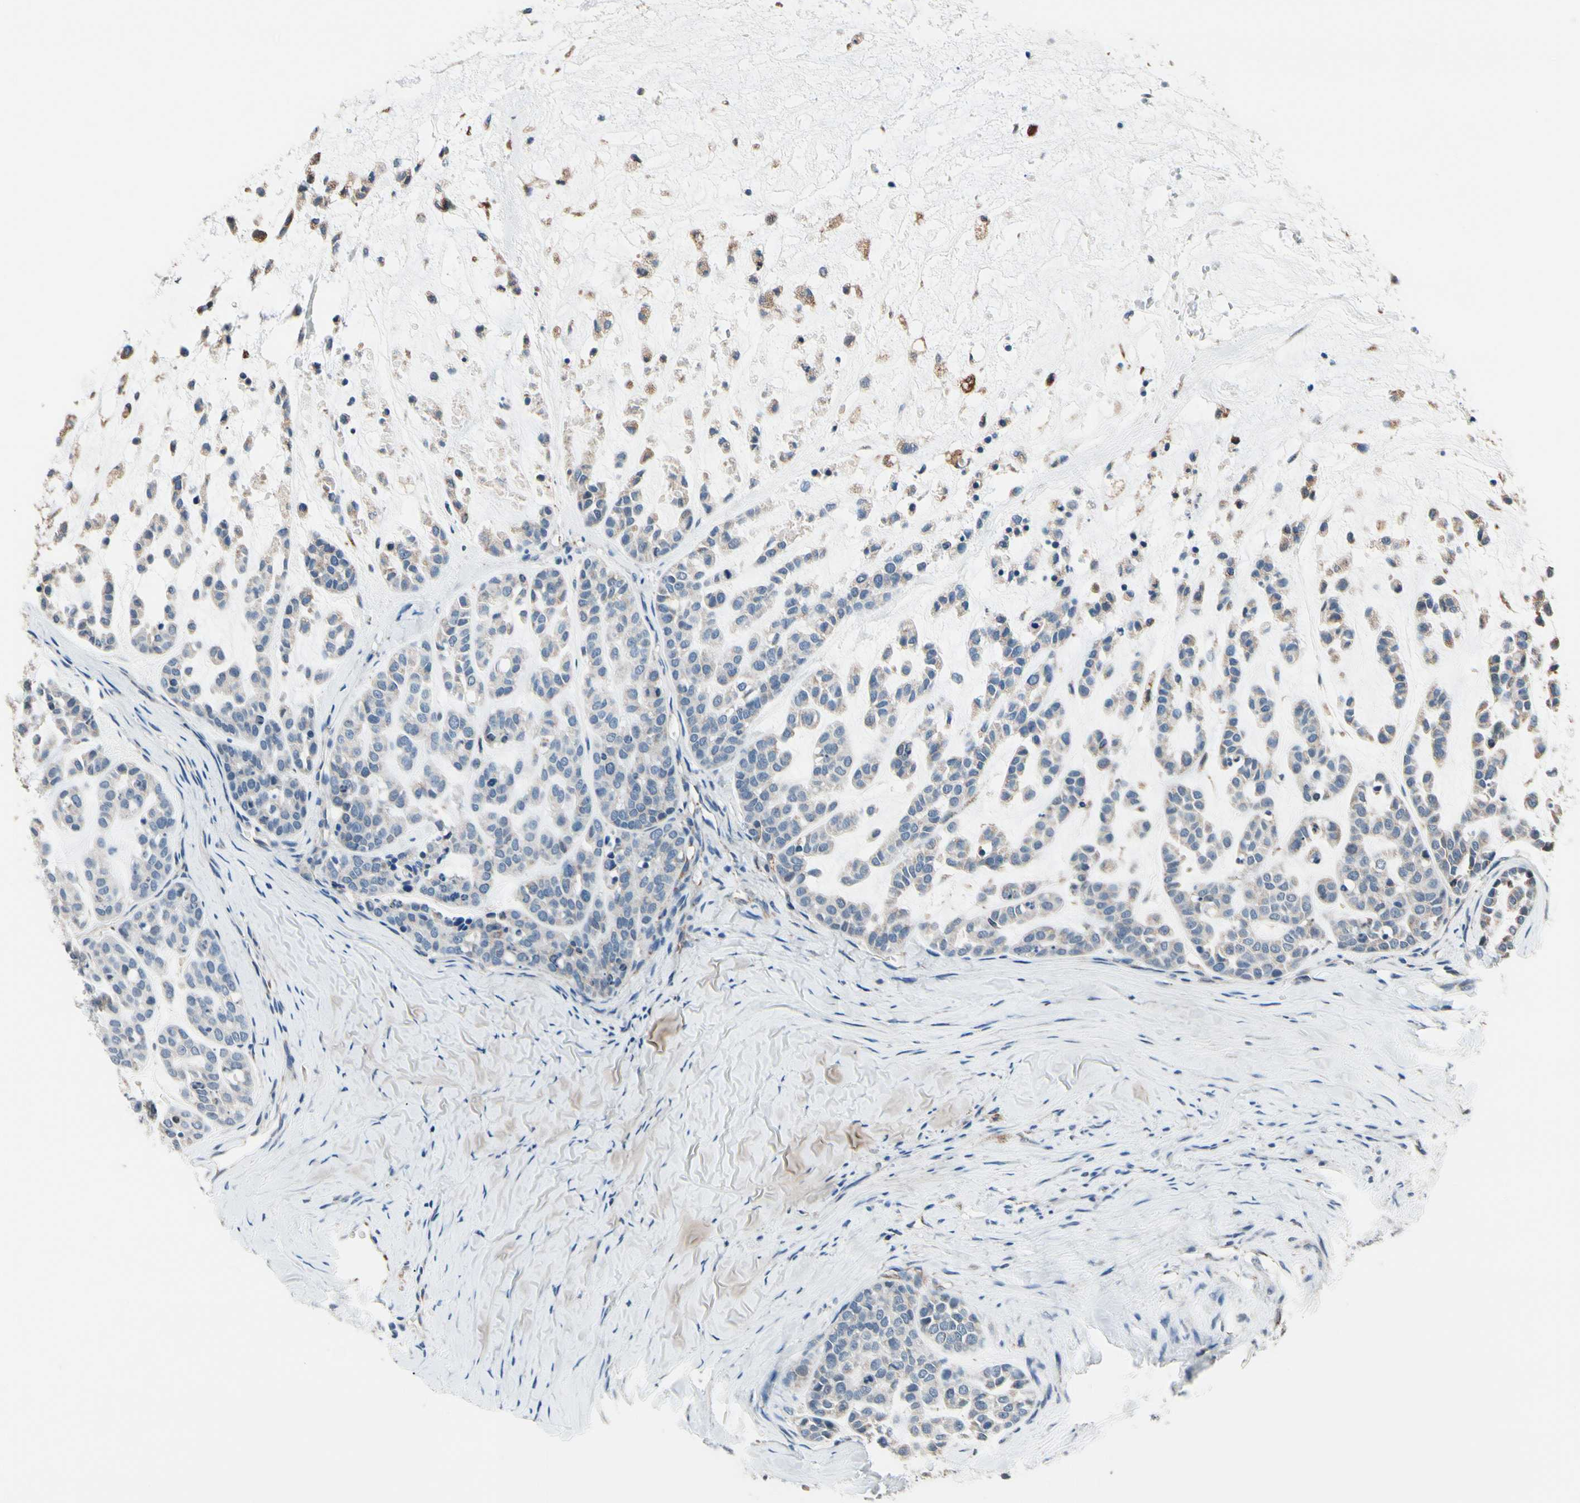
{"staining": {"intensity": "strong", "quantity": "<25%", "location": "cytoplasmic/membranous"}, "tissue": "head and neck cancer", "cell_type": "Tumor cells", "image_type": "cancer", "snomed": [{"axis": "morphology", "description": "Adenocarcinoma, NOS"}, {"axis": "morphology", "description": "Adenoma, NOS"}, {"axis": "topography", "description": "Head-Neck"}], "caption": "The photomicrograph reveals staining of head and neck cancer, revealing strong cytoplasmic/membranous protein staining (brown color) within tumor cells. (DAB (3,3'-diaminobenzidine) IHC, brown staining for protein, blue staining for nuclei).", "gene": "TMEM176A", "patient": {"sex": "female", "age": 55}}